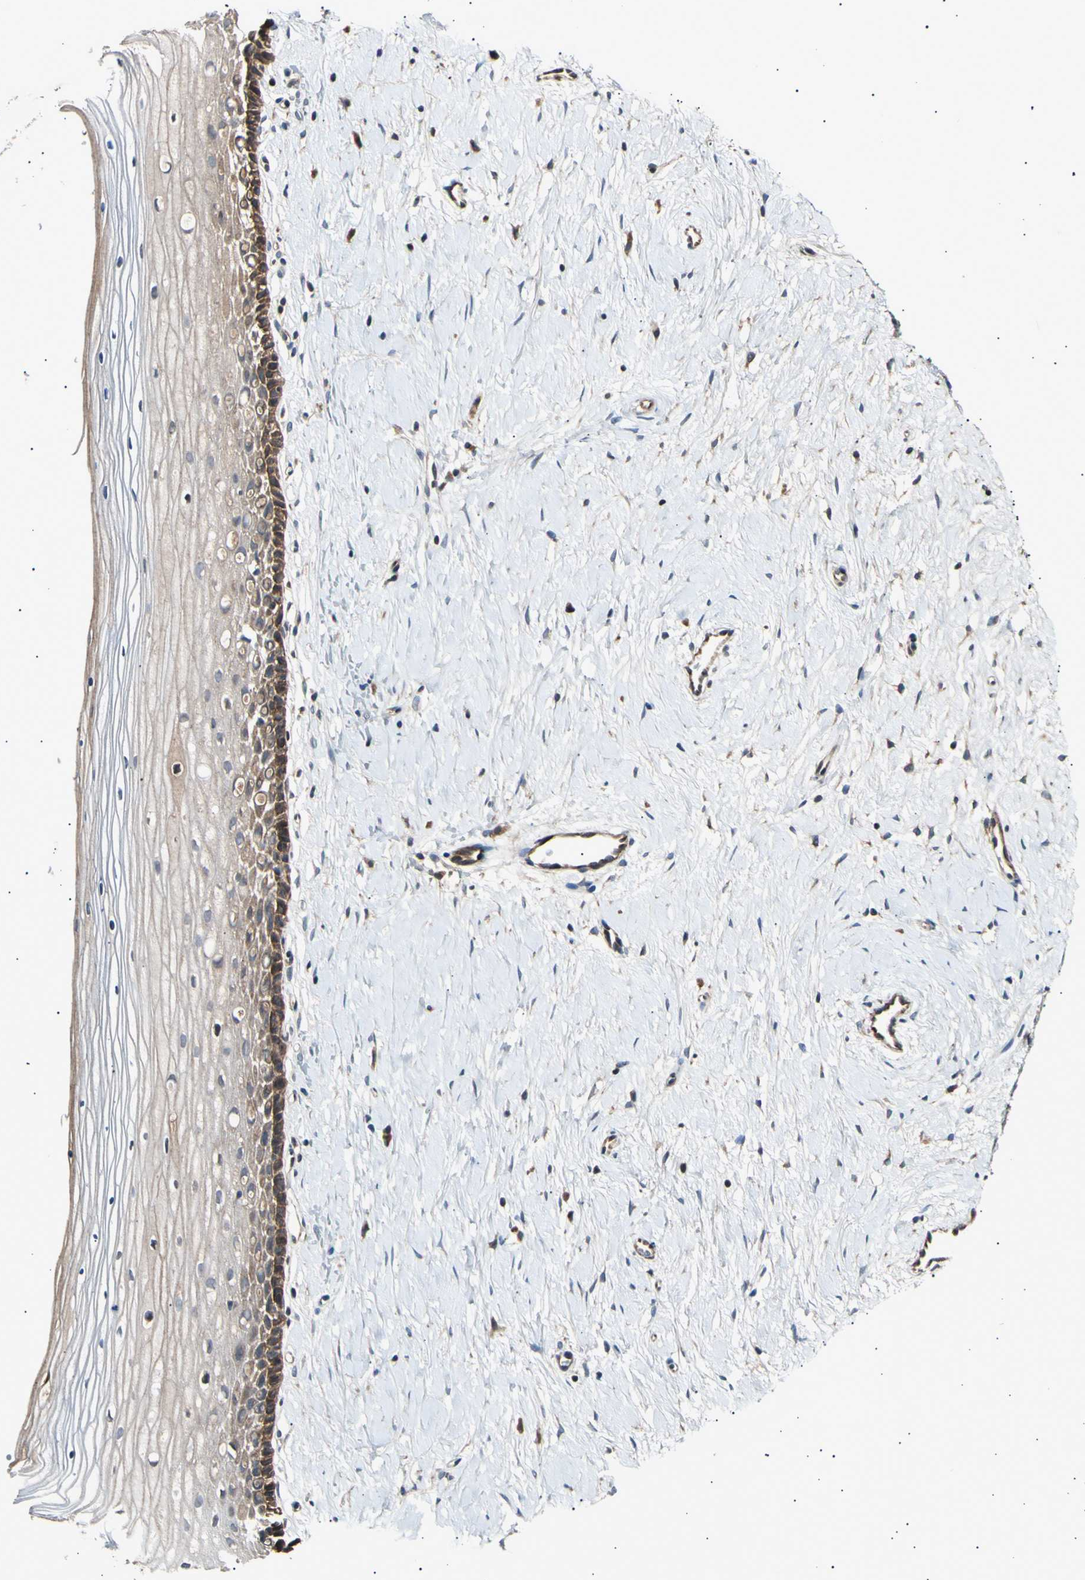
{"staining": {"intensity": "moderate", "quantity": ">75%", "location": "cytoplasmic/membranous"}, "tissue": "cervix", "cell_type": "Glandular cells", "image_type": "normal", "snomed": [{"axis": "morphology", "description": "Normal tissue, NOS"}, {"axis": "topography", "description": "Cervix"}], "caption": "Normal cervix demonstrates moderate cytoplasmic/membranous positivity in about >75% of glandular cells, visualized by immunohistochemistry.", "gene": "ITGA6", "patient": {"sex": "female", "age": 39}}